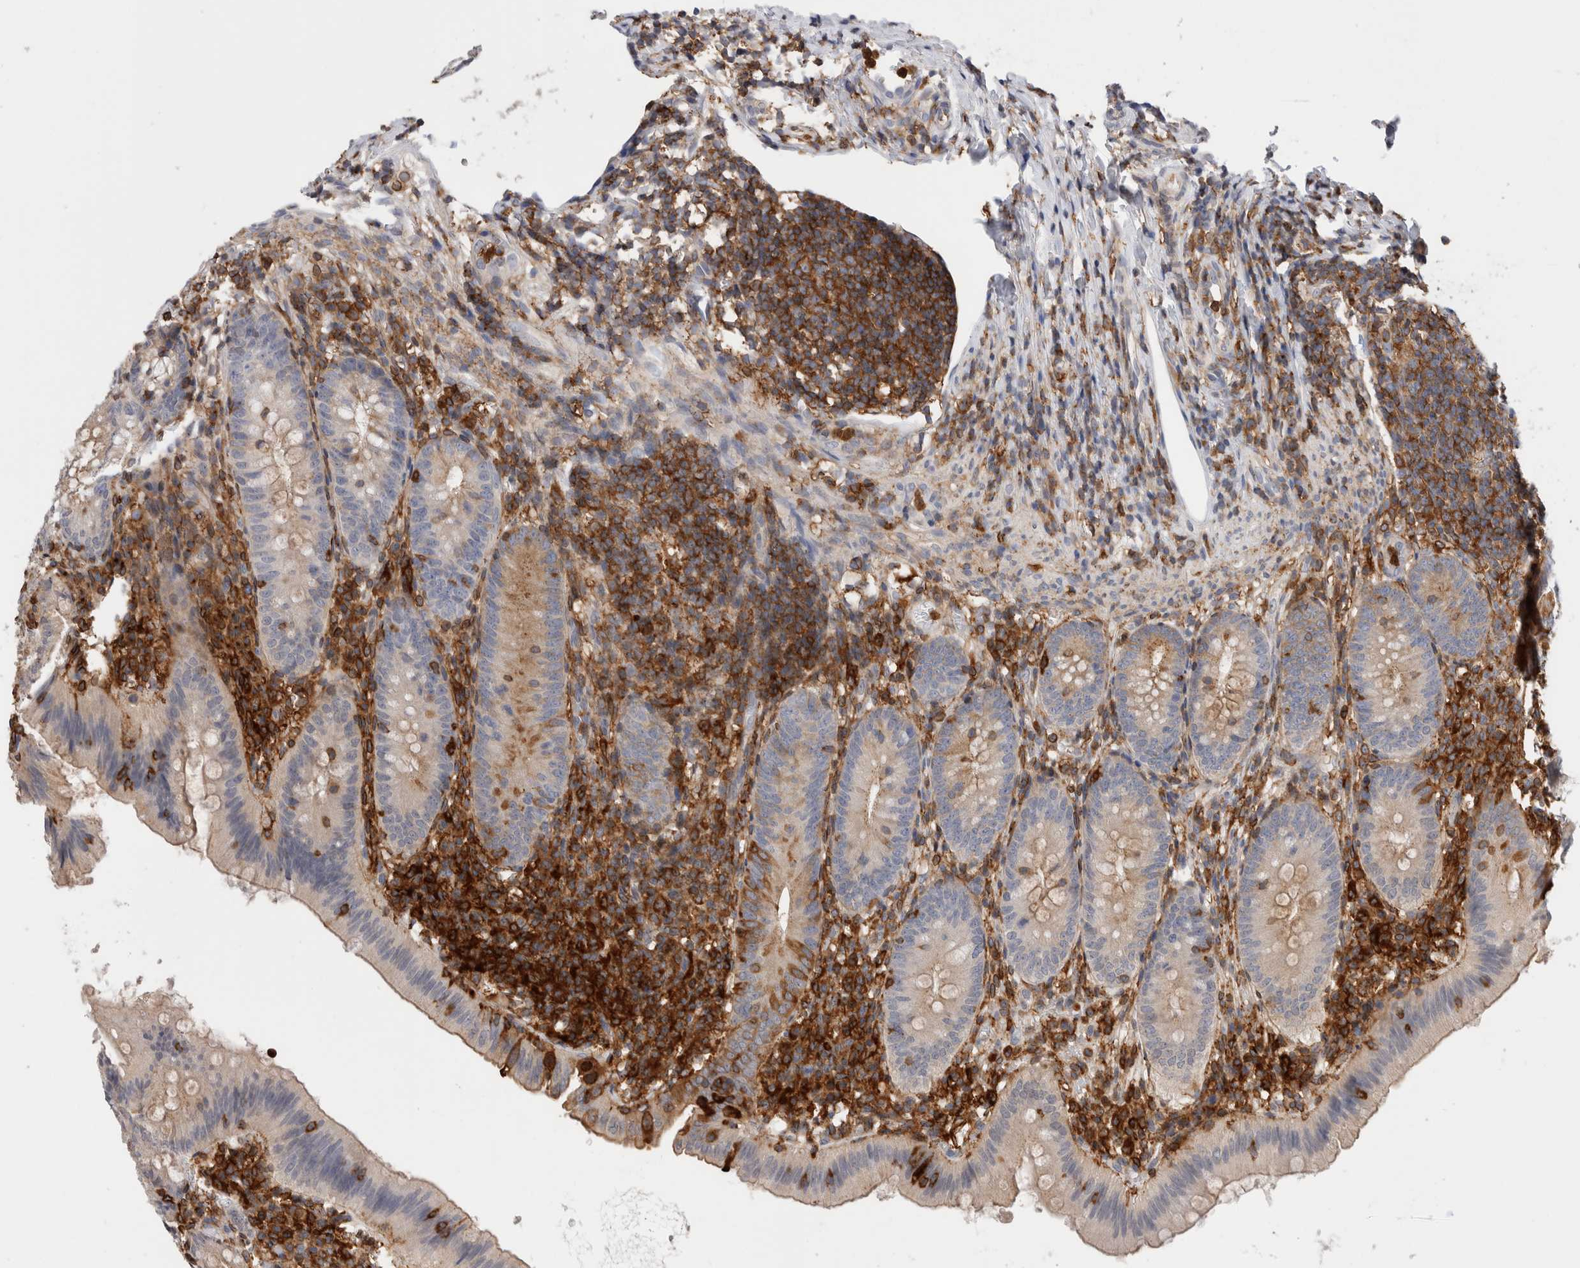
{"staining": {"intensity": "moderate", "quantity": "<25%", "location": "cytoplasmic/membranous"}, "tissue": "appendix", "cell_type": "Glandular cells", "image_type": "normal", "snomed": [{"axis": "morphology", "description": "Normal tissue, NOS"}, {"axis": "topography", "description": "Appendix"}], "caption": "The immunohistochemical stain shows moderate cytoplasmic/membranous positivity in glandular cells of benign appendix. Immunohistochemistry stains the protein of interest in brown and the nuclei are stained blue.", "gene": "CCDC88B", "patient": {"sex": "male", "age": 1}}